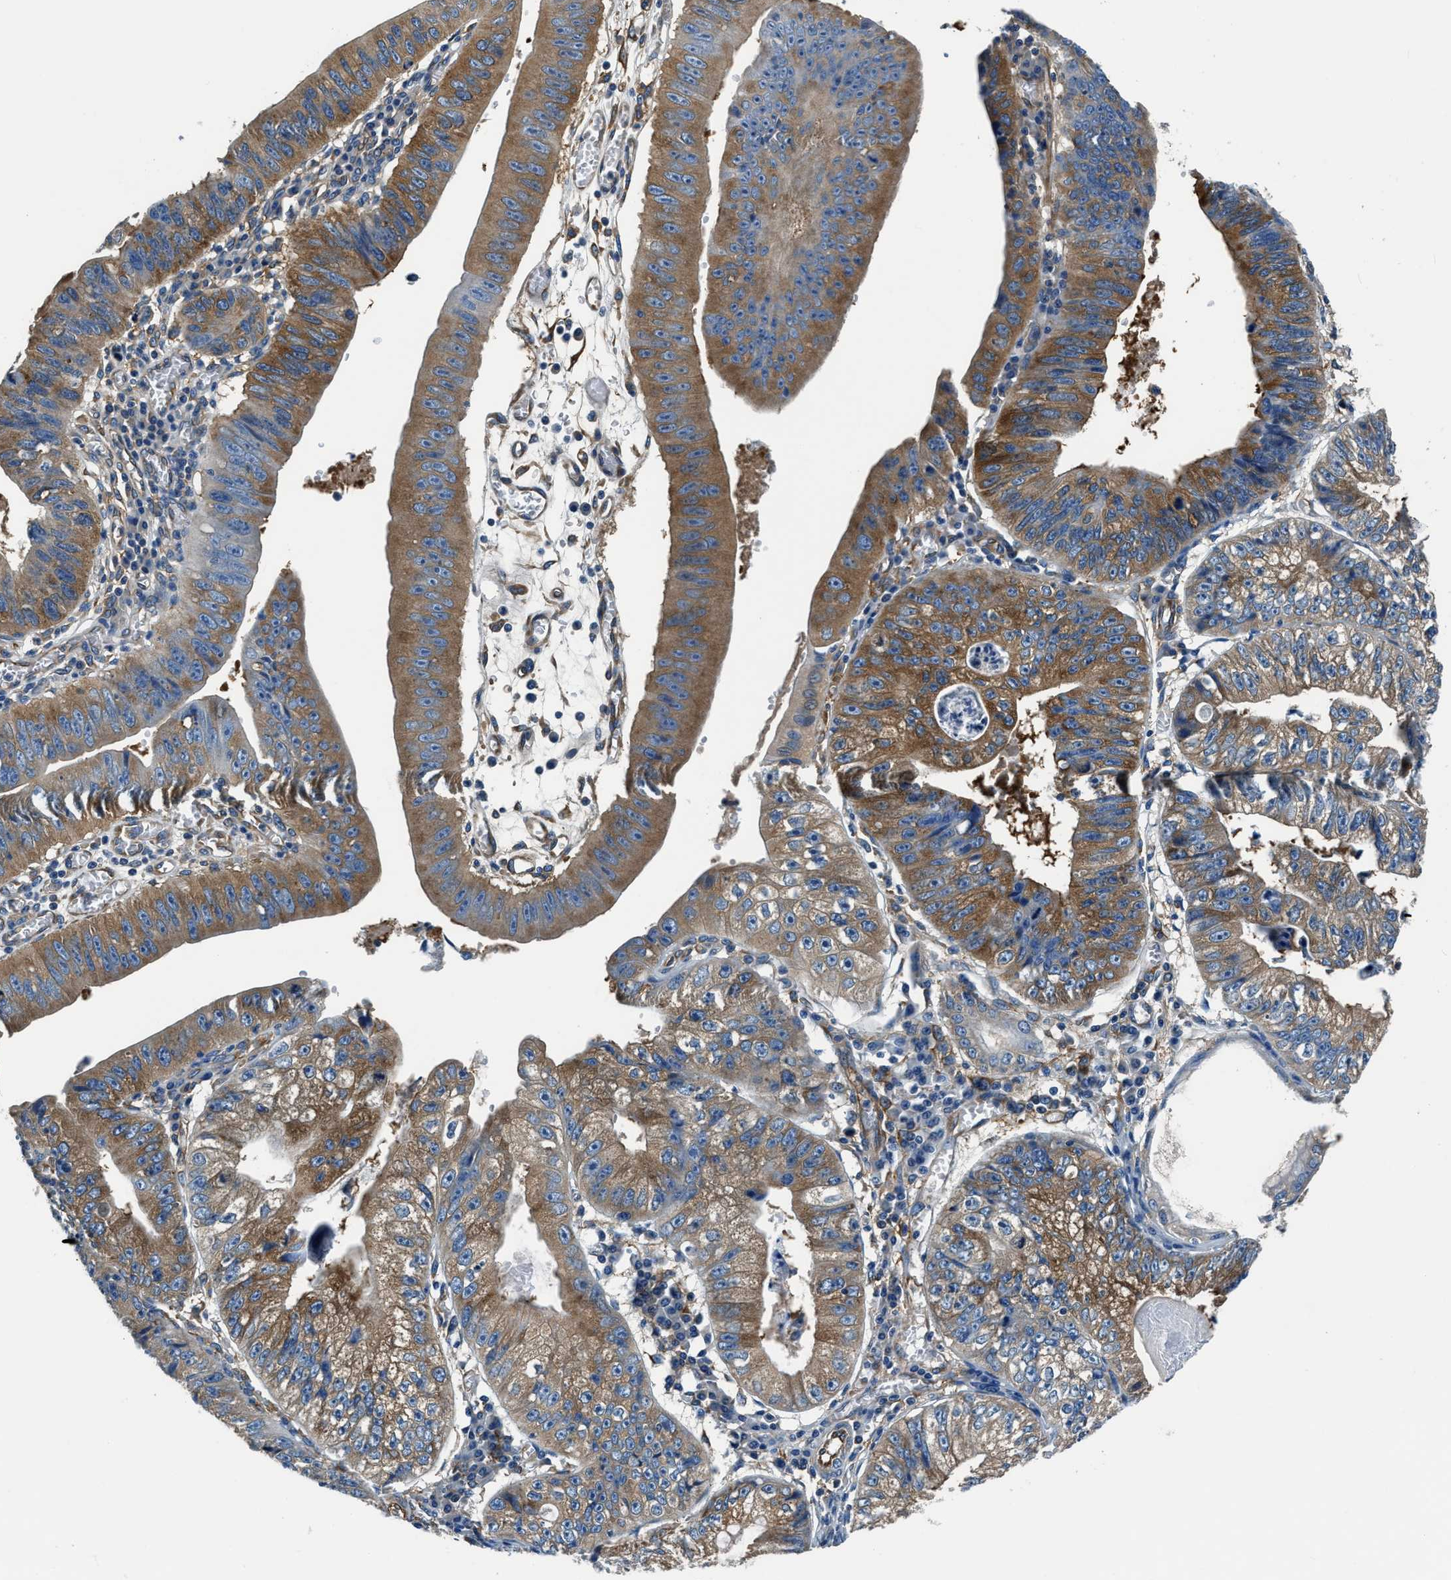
{"staining": {"intensity": "moderate", "quantity": ">75%", "location": "cytoplasmic/membranous"}, "tissue": "stomach cancer", "cell_type": "Tumor cells", "image_type": "cancer", "snomed": [{"axis": "morphology", "description": "Adenocarcinoma, NOS"}, {"axis": "topography", "description": "Stomach"}], "caption": "Stomach adenocarcinoma stained with a protein marker shows moderate staining in tumor cells.", "gene": "EEA1", "patient": {"sex": "male", "age": 59}}